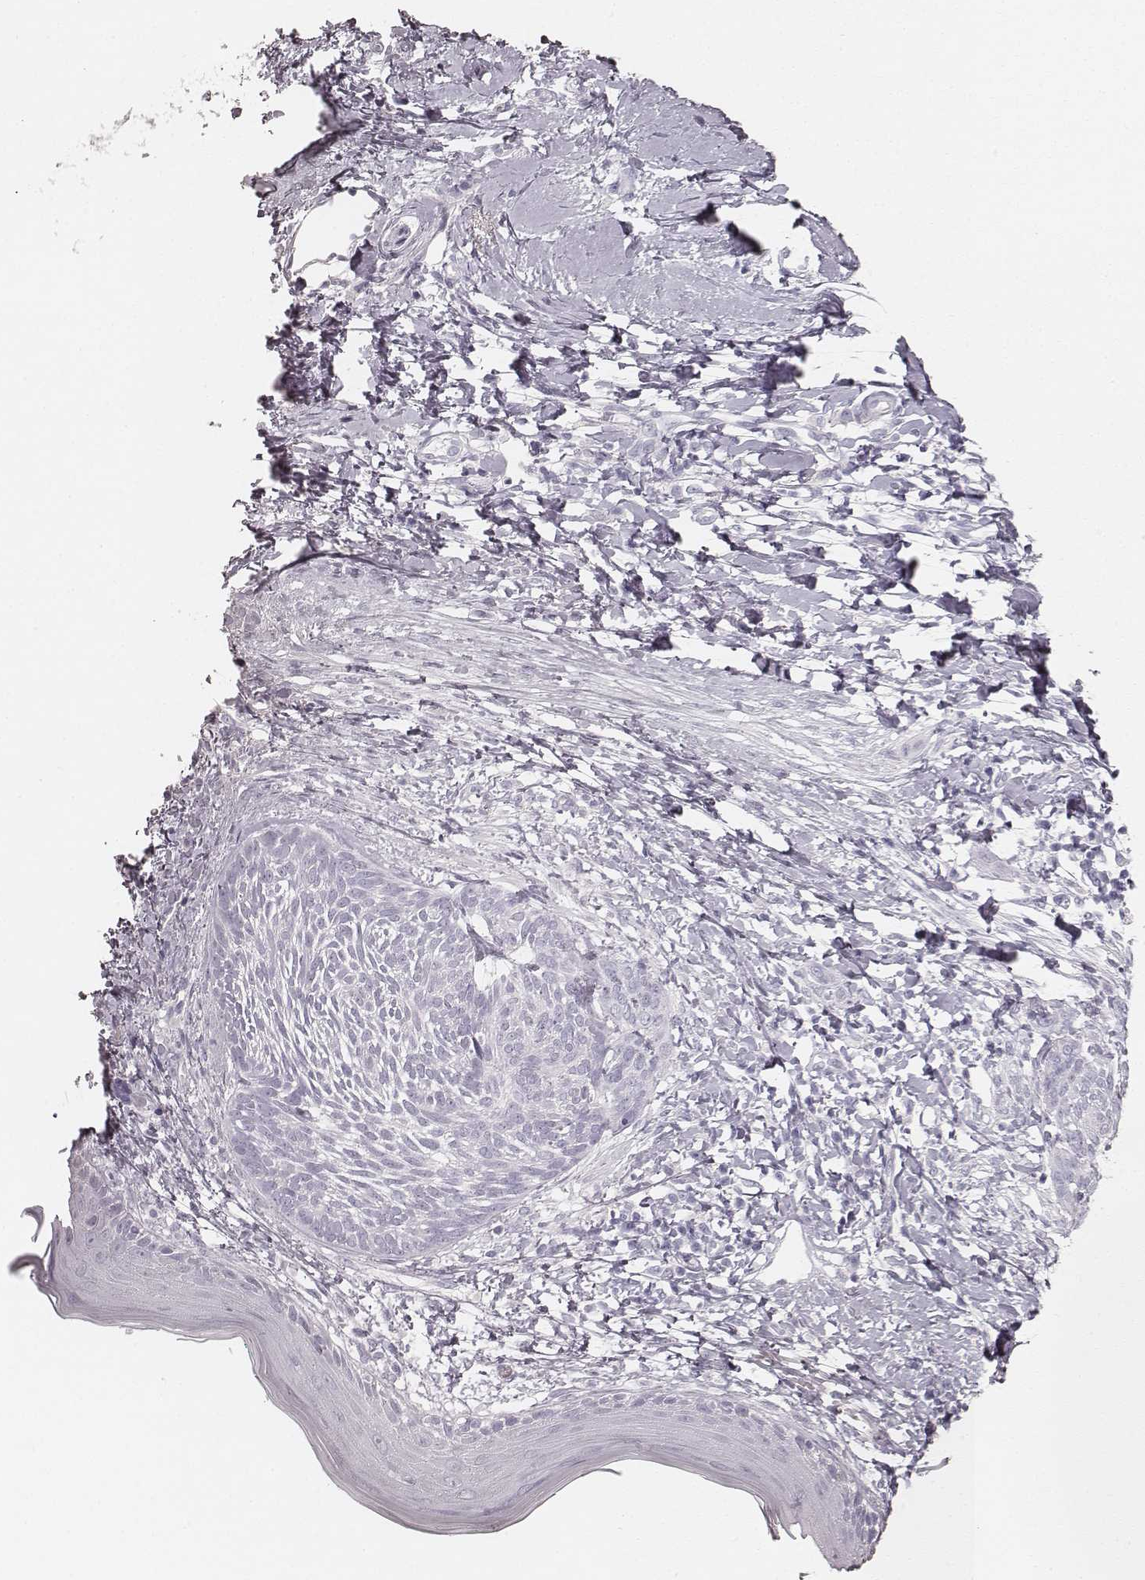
{"staining": {"intensity": "negative", "quantity": "none", "location": "none"}, "tissue": "skin cancer", "cell_type": "Tumor cells", "image_type": "cancer", "snomed": [{"axis": "morphology", "description": "Normal tissue, NOS"}, {"axis": "morphology", "description": "Basal cell carcinoma"}, {"axis": "topography", "description": "Skin"}], "caption": "Skin basal cell carcinoma was stained to show a protein in brown. There is no significant positivity in tumor cells.", "gene": "KRT34", "patient": {"sex": "male", "age": 84}}